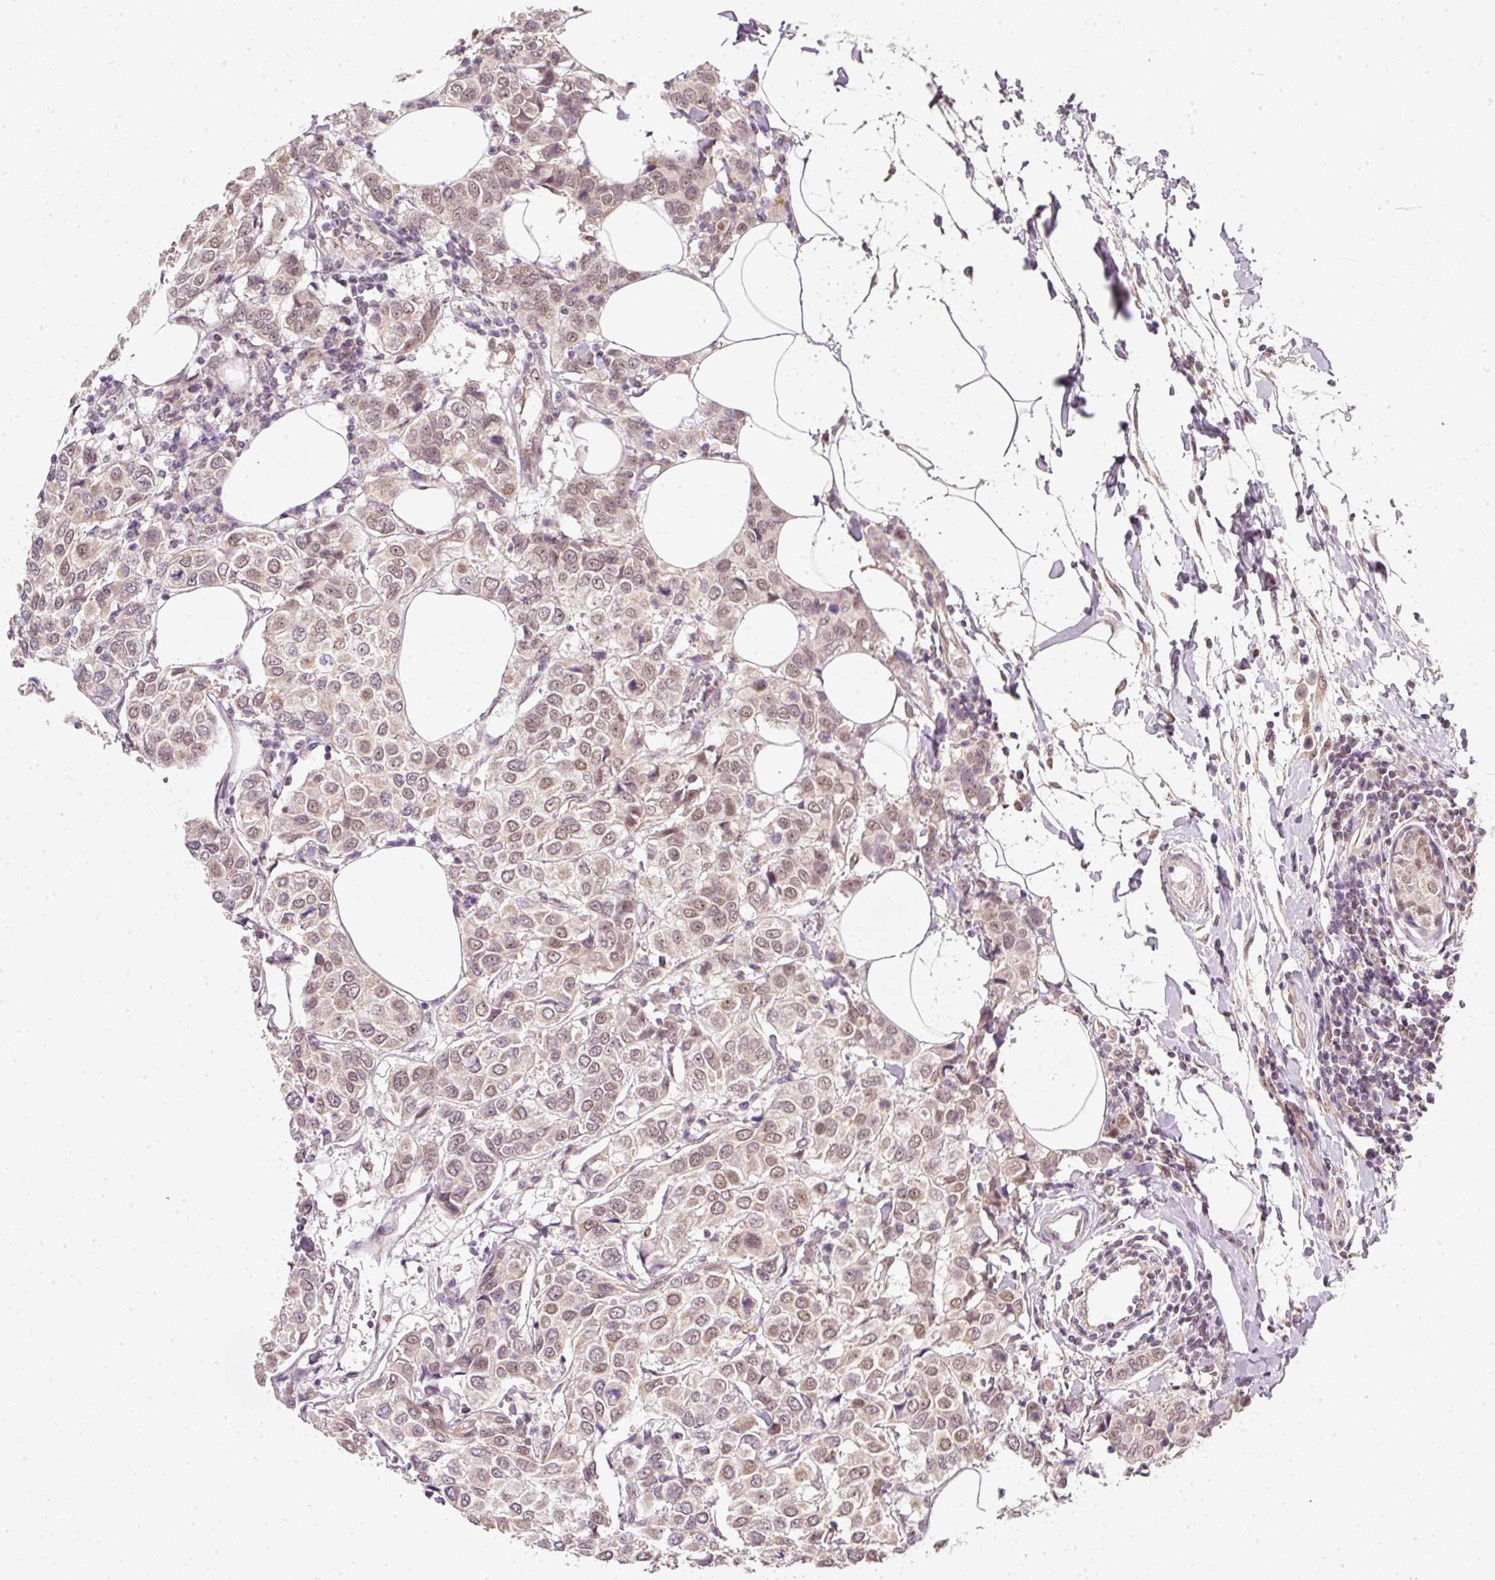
{"staining": {"intensity": "weak", "quantity": ">75%", "location": "nuclear"}, "tissue": "breast cancer", "cell_type": "Tumor cells", "image_type": "cancer", "snomed": [{"axis": "morphology", "description": "Duct carcinoma"}, {"axis": "topography", "description": "Breast"}], "caption": "Breast cancer stained for a protein displays weak nuclear positivity in tumor cells.", "gene": "FSTL3", "patient": {"sex": "female", "age": 55}}